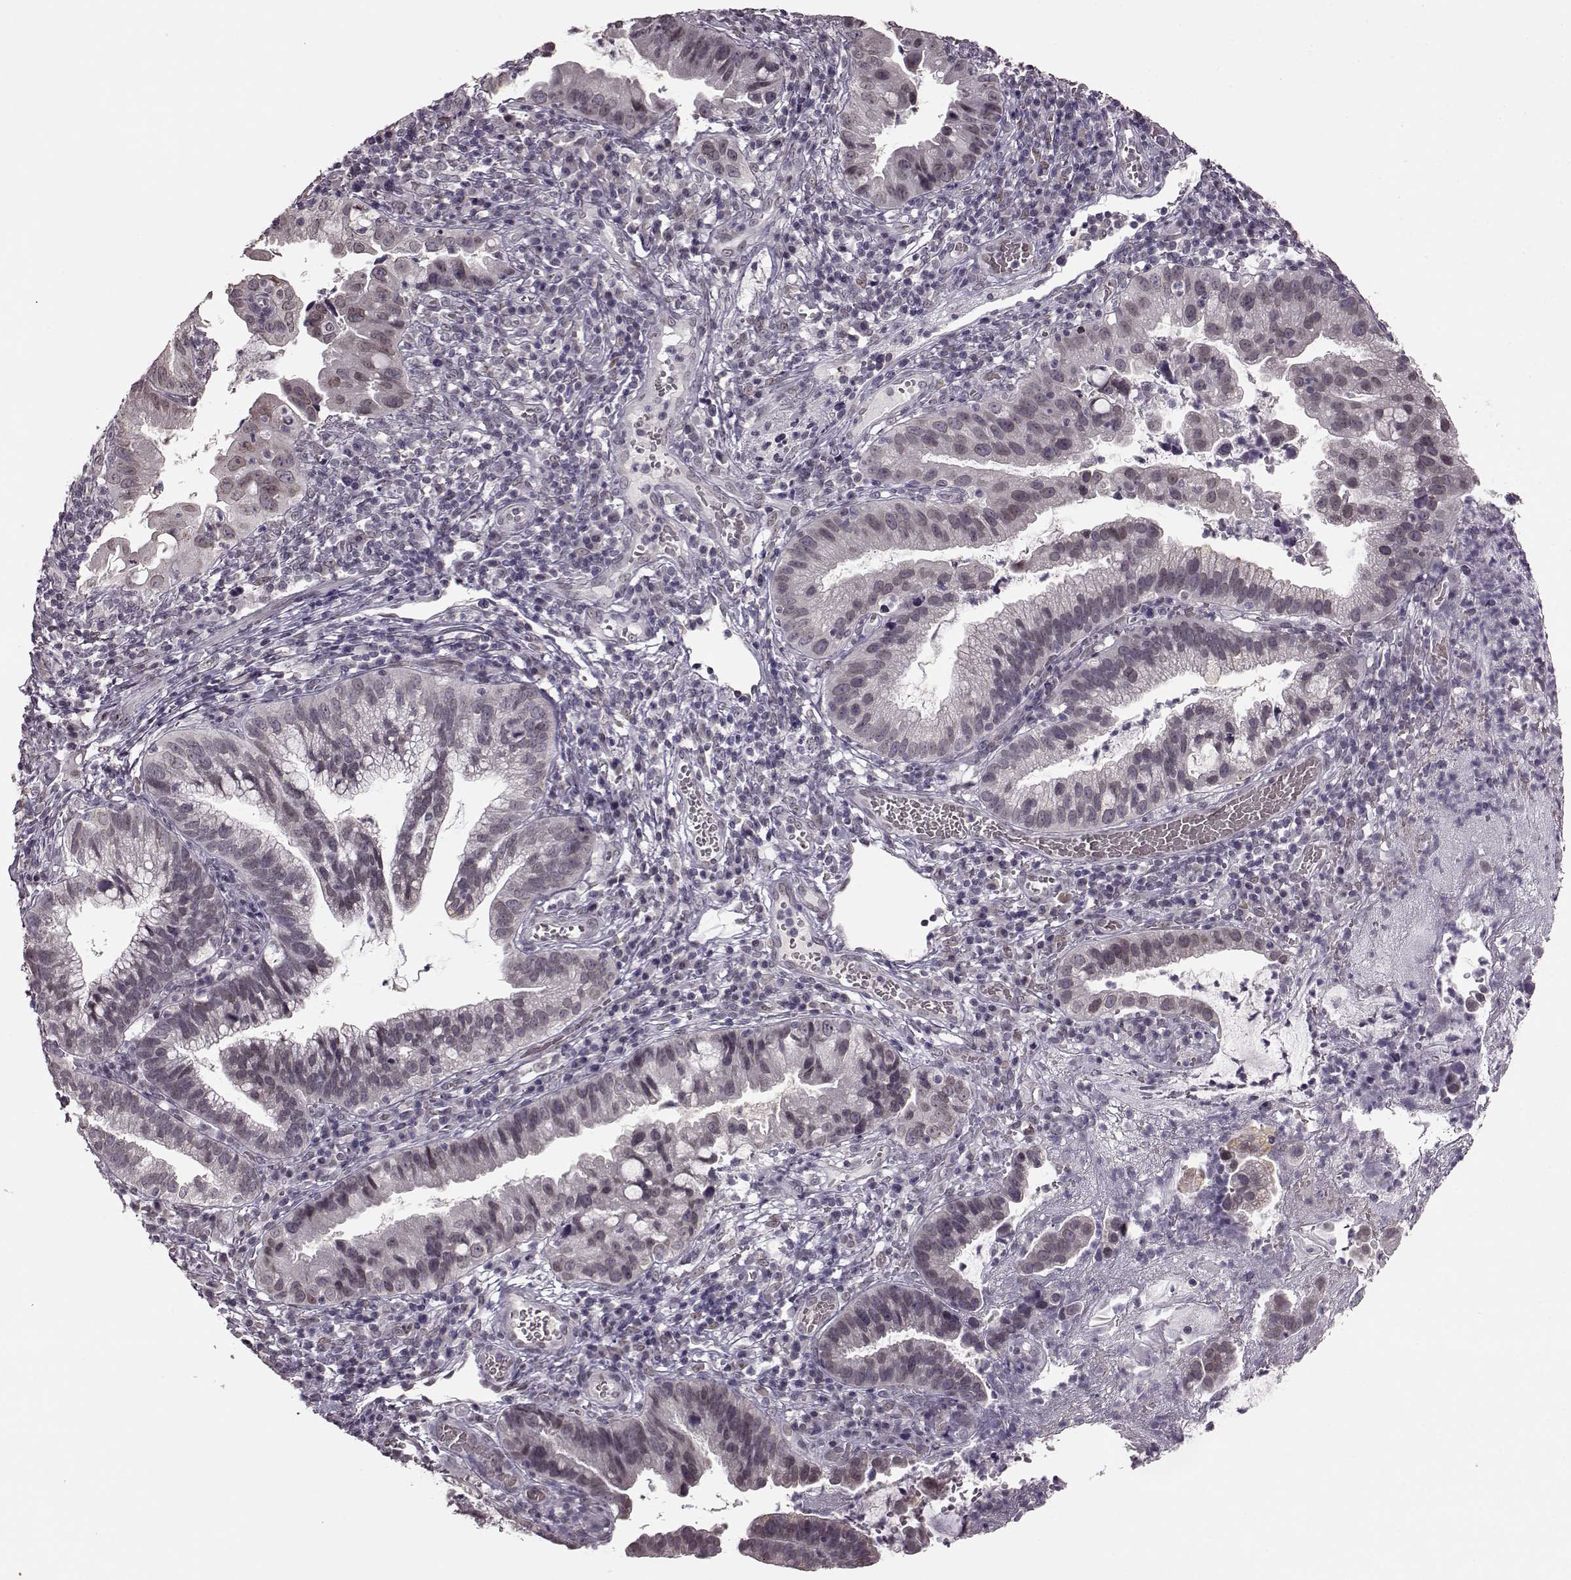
{"staining": {"intensity": "negative", "quantity": "none", "location": "none"}, "tissue": "cervical cancer", "cell_type": "Tumor cells", "image_type": "cancer", "snomed": [{"axis": "morphology", "description": "Adenocarcinoma, NOS"}, {"axis": "topography", "description": "Cervix"}], "caption": "Immunohistochemistry of human cervical cancer reveals no expression in tumor cells.", "gene": "STX1B", "patient": {"sex": "female", "age": 34}}